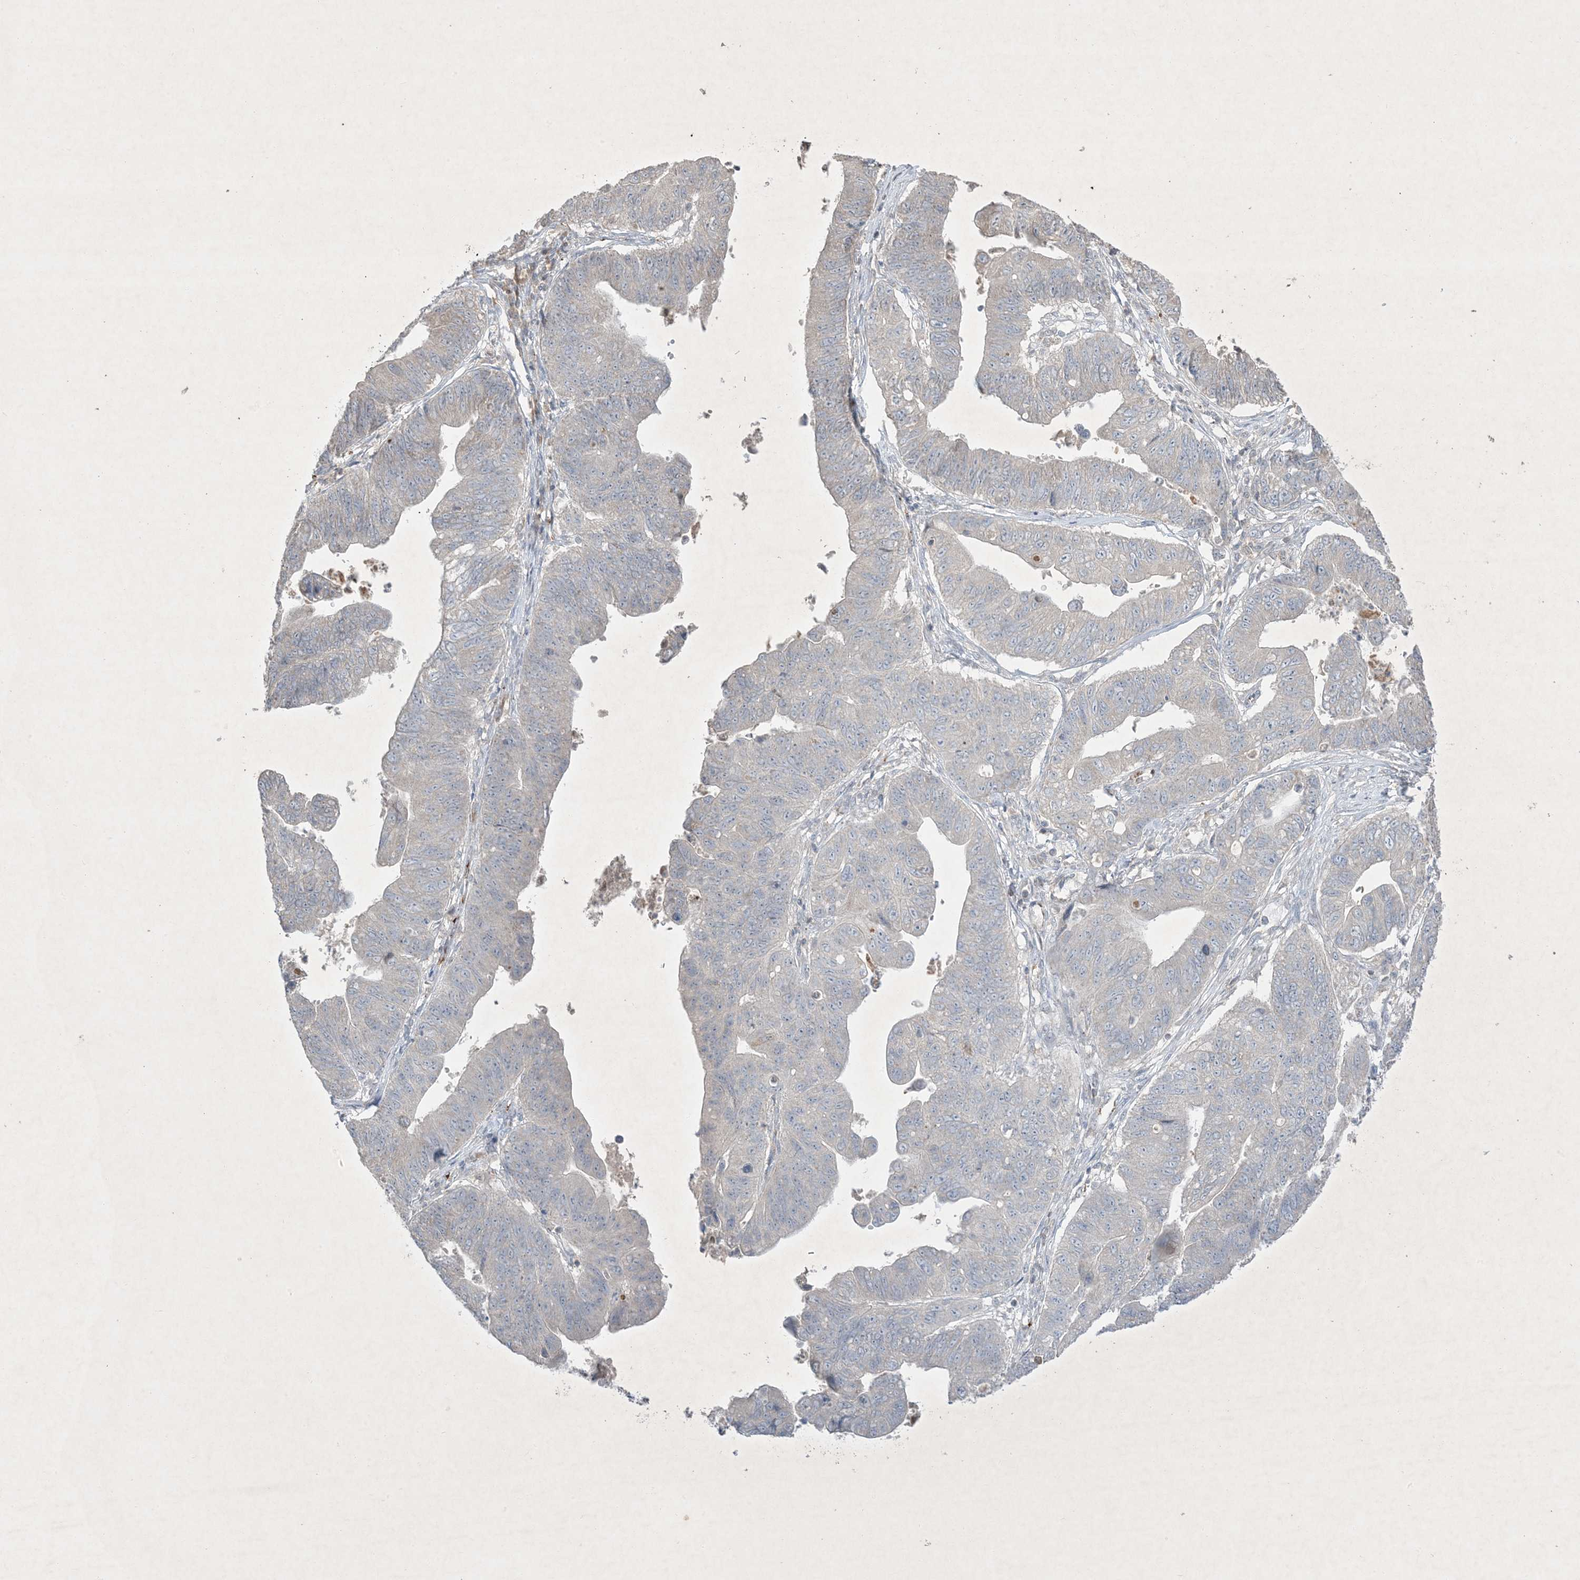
{"staining": {"intensity": "negative", "quantity": "none", "location": "none"}, "tissue": "stomach cancer", "cell_type": "Tumor cells", "image_type": "cancer", "snomed": [{"axis": "morphology", "description": "Adenocarcinoma, NOS"}, {"axis": "topography", "description": "Stomach"}], "caption": "Human stomach cancer stained for a protein using immunohistochemistry (IHC) reveals no positivity in tumor cells.", "gene": "PRSS36", "patient": {"sex": "male", "age": 59}}